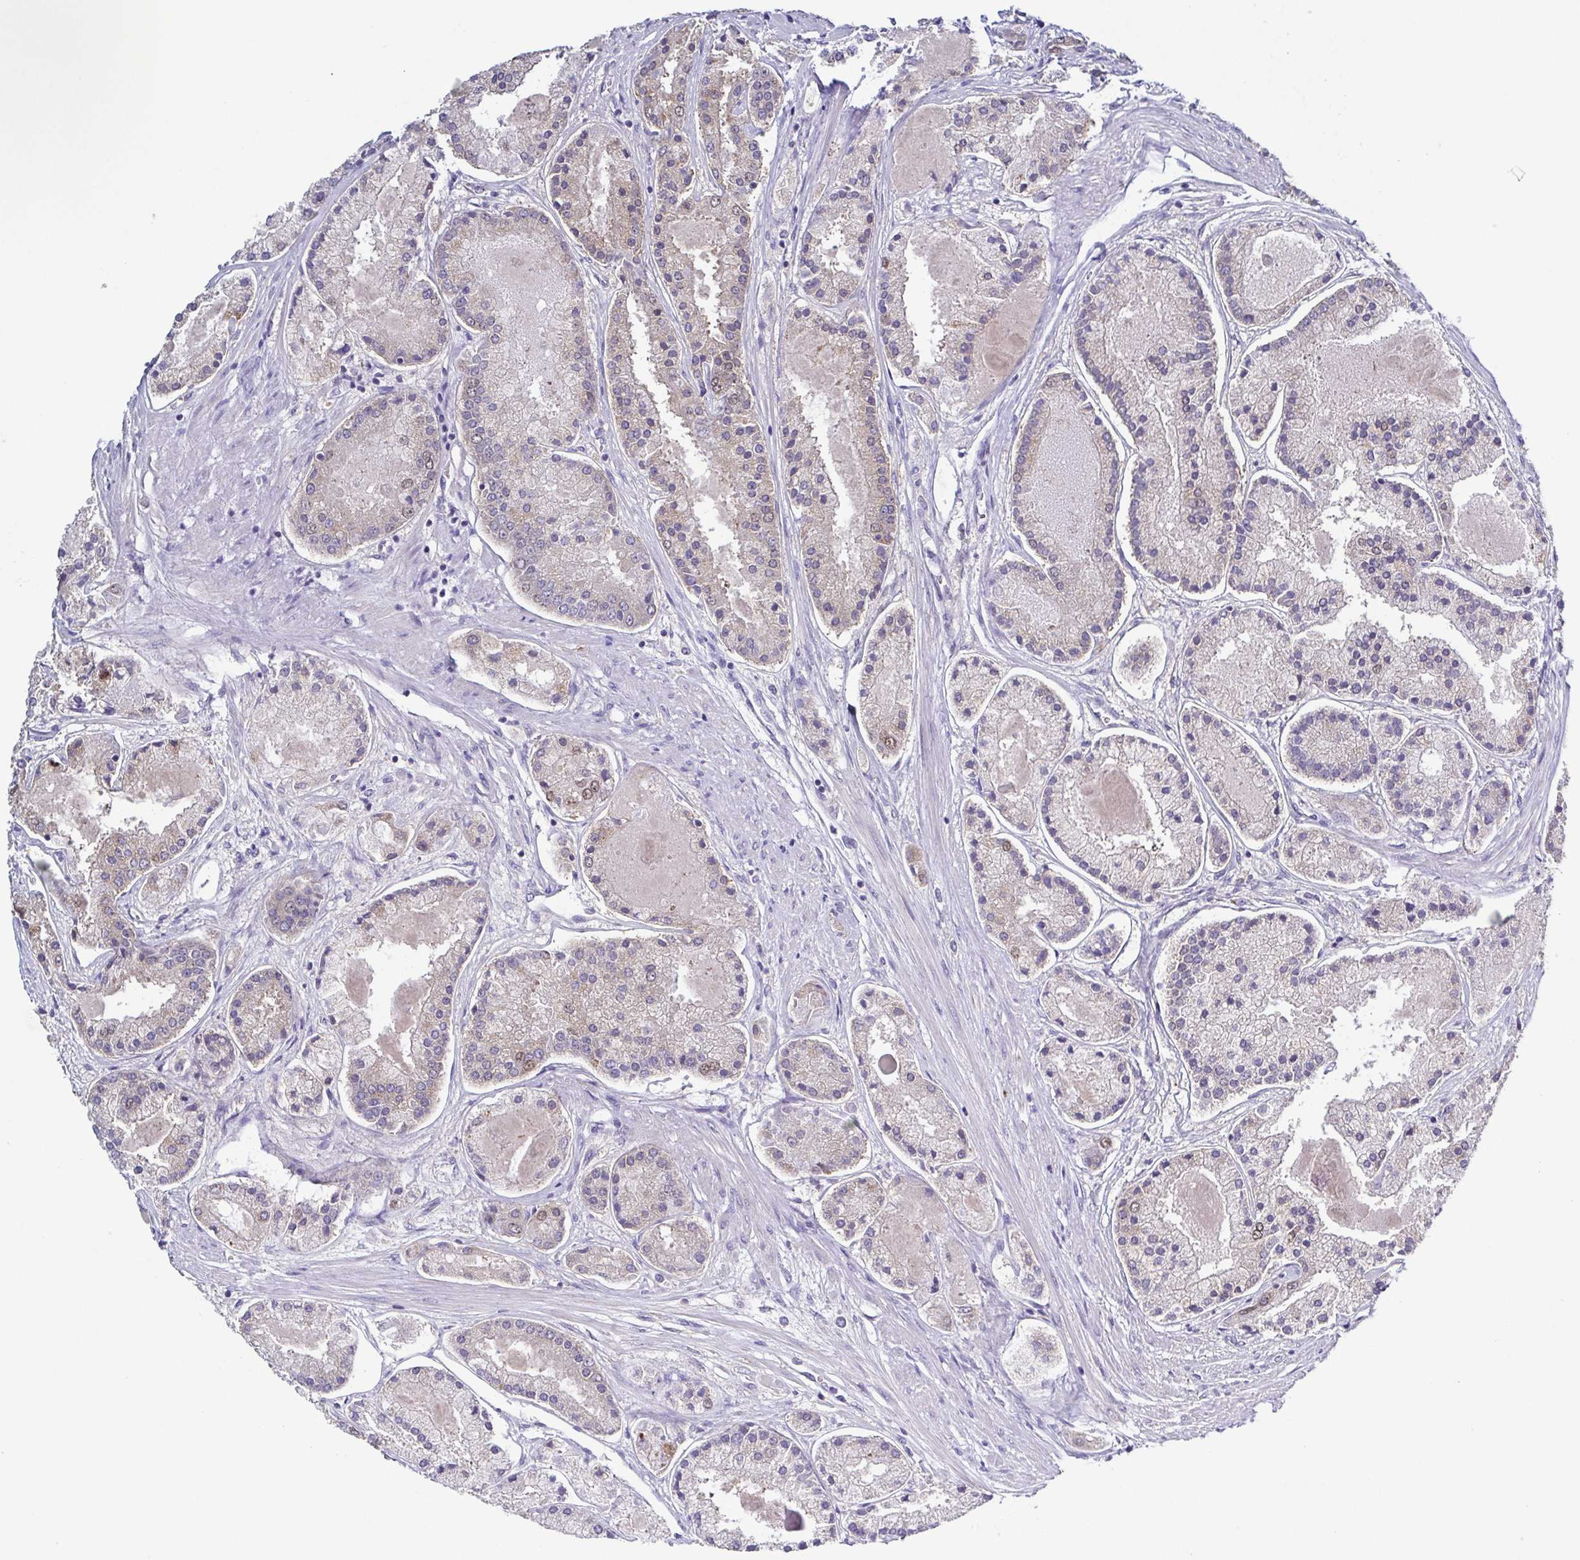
{"staining": {"intensity": "moderate", "quantity": "25%-75%", "location": "nuclear"}, "tissue": "prostate cancer", "cell_type": "Tumor cells", "image_type": "cancer", "snomed": [{"axis": "morphology", "description": "Adenocarcinoma, High grade"}, {"axis": "topography", "description": "Prostate"}], "caption": "Immunohistochemical staining of prostate cancer (high-grade adenocarcinoma) displays moderate nuclear protein expression in approximately 25%-75% of tumor cells. Ihc stains the protein of interest in brown and the nuclei are stained blue.", "gene": "UBE2Q1", "patient": {"sex": "male", "age": 67}}